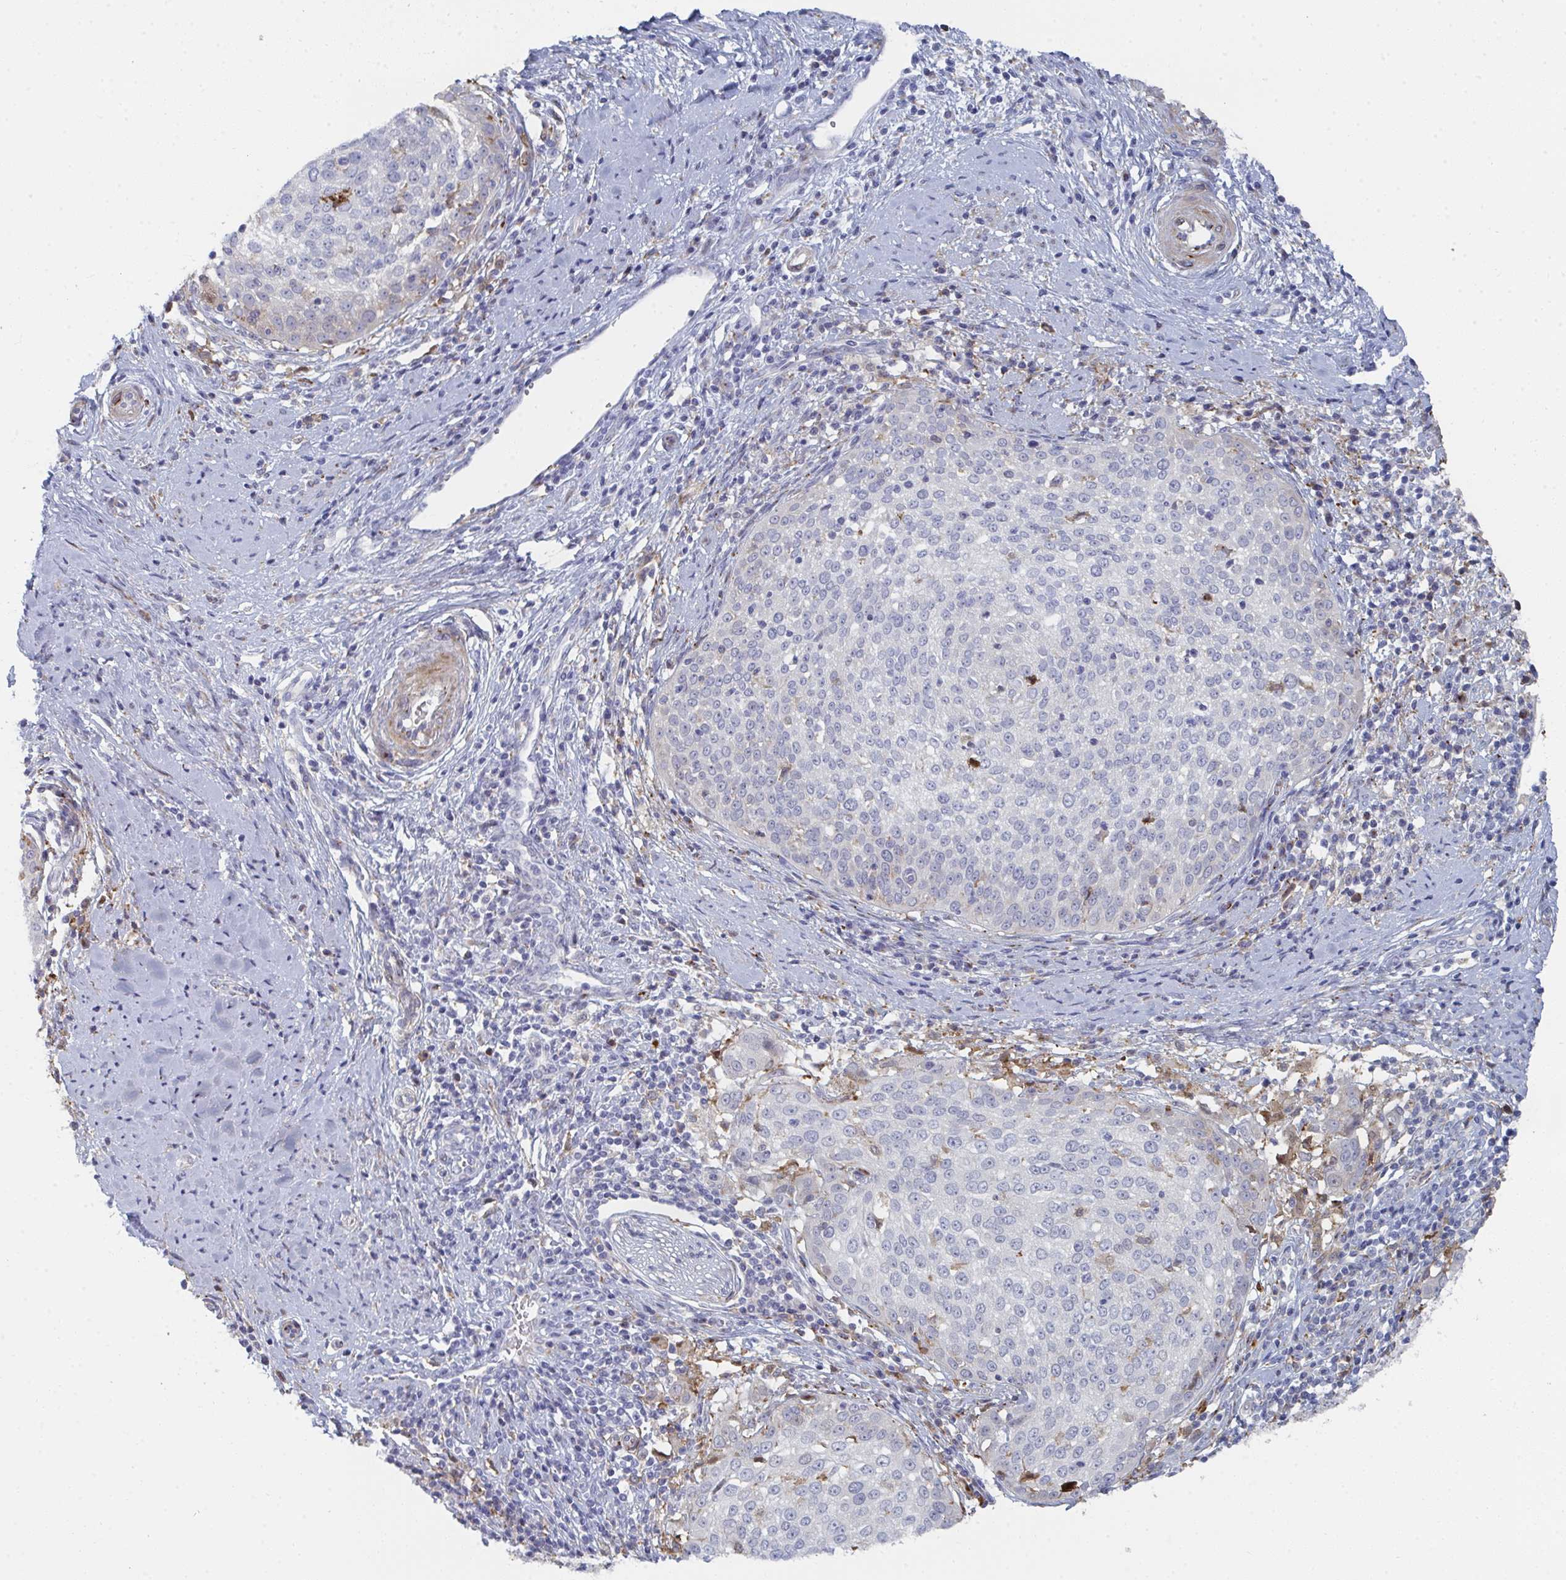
{"staining": {"intensity": "negative", "quantity": "none", "location": "none"}, "tissue": "cervical cancer", "cell_type": "Tumor cells", "image_type": "cancer", "snomed": [{"axis": "morphology", "description": "Squamous cell carcinoma, NOS"}, {"axis": "topography", "description": "Cervix"}], "caption": "Squamous cell carcinoma (cervical) was stained to show a protein in brown. There is no significant expression in tumor cells. (Immunohistochemistry (ihc), brightfield microscopy, high magnification).", "gene": "PSMG1", "patient": {"sex": "female", "age": 57}}